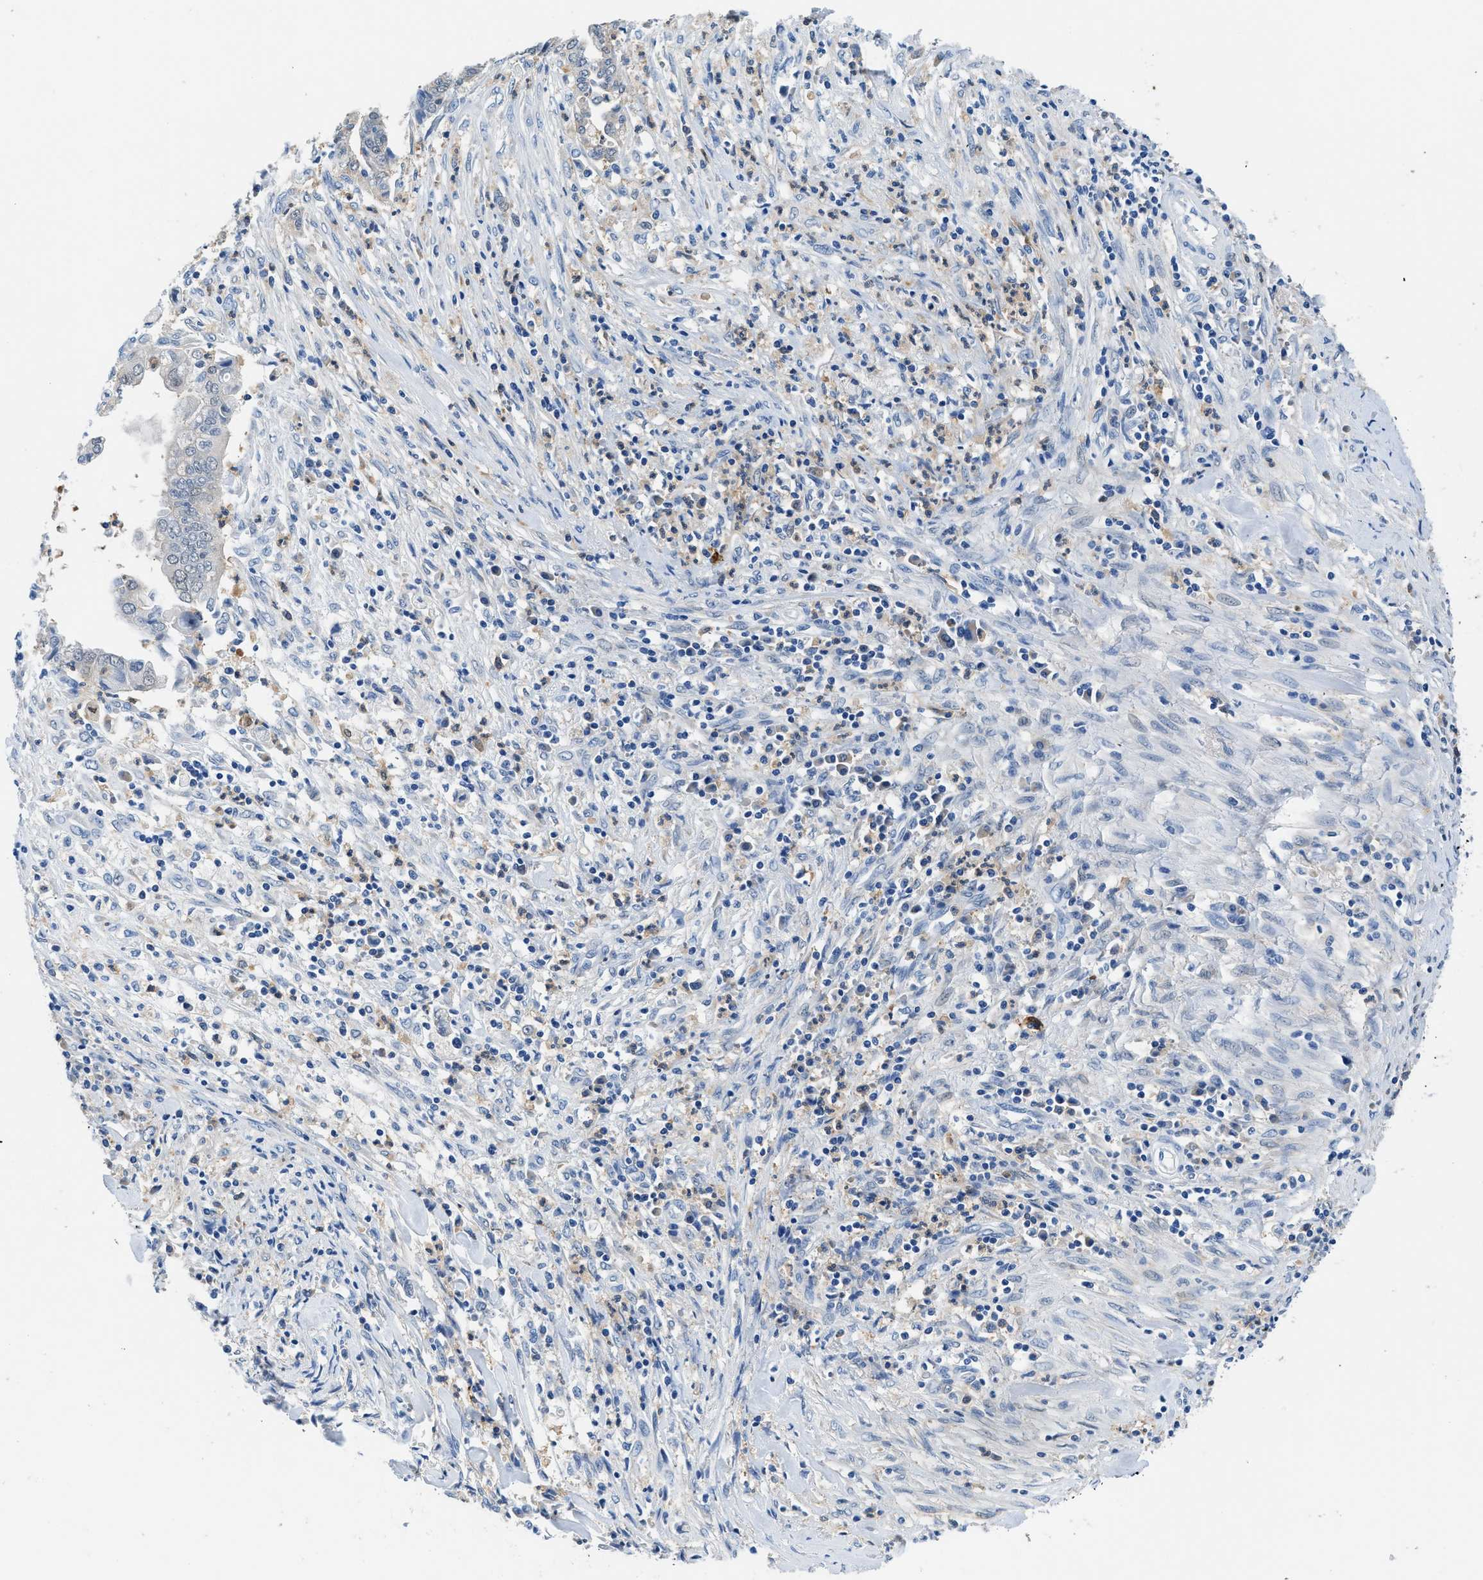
{"staining": {"intensity": "negative", "quantity": "none", "location": "none"}, "tissue": "cervical cancer", "cell_type": "Tumor cells", "image_type": "cancer", "snomed": [{"axis": "morphology", "description": "Adenocarcinoma, NOS"}, {"axis": "topography", "description": "Cervix"}], "caption": "High magnification brightfield microscopy of cervical cancer stained with DAB (brown) and counterstained with hematoxylin (blue): tumor cells show no significant positivity. Brightfield microscopy of immunohistochemistry (IHC) stained with DAB (brown) and hematoxylin (blue), captured at high magnification.", "gene": "FADS6", "patient": {"sex": "female", "age": 44}}